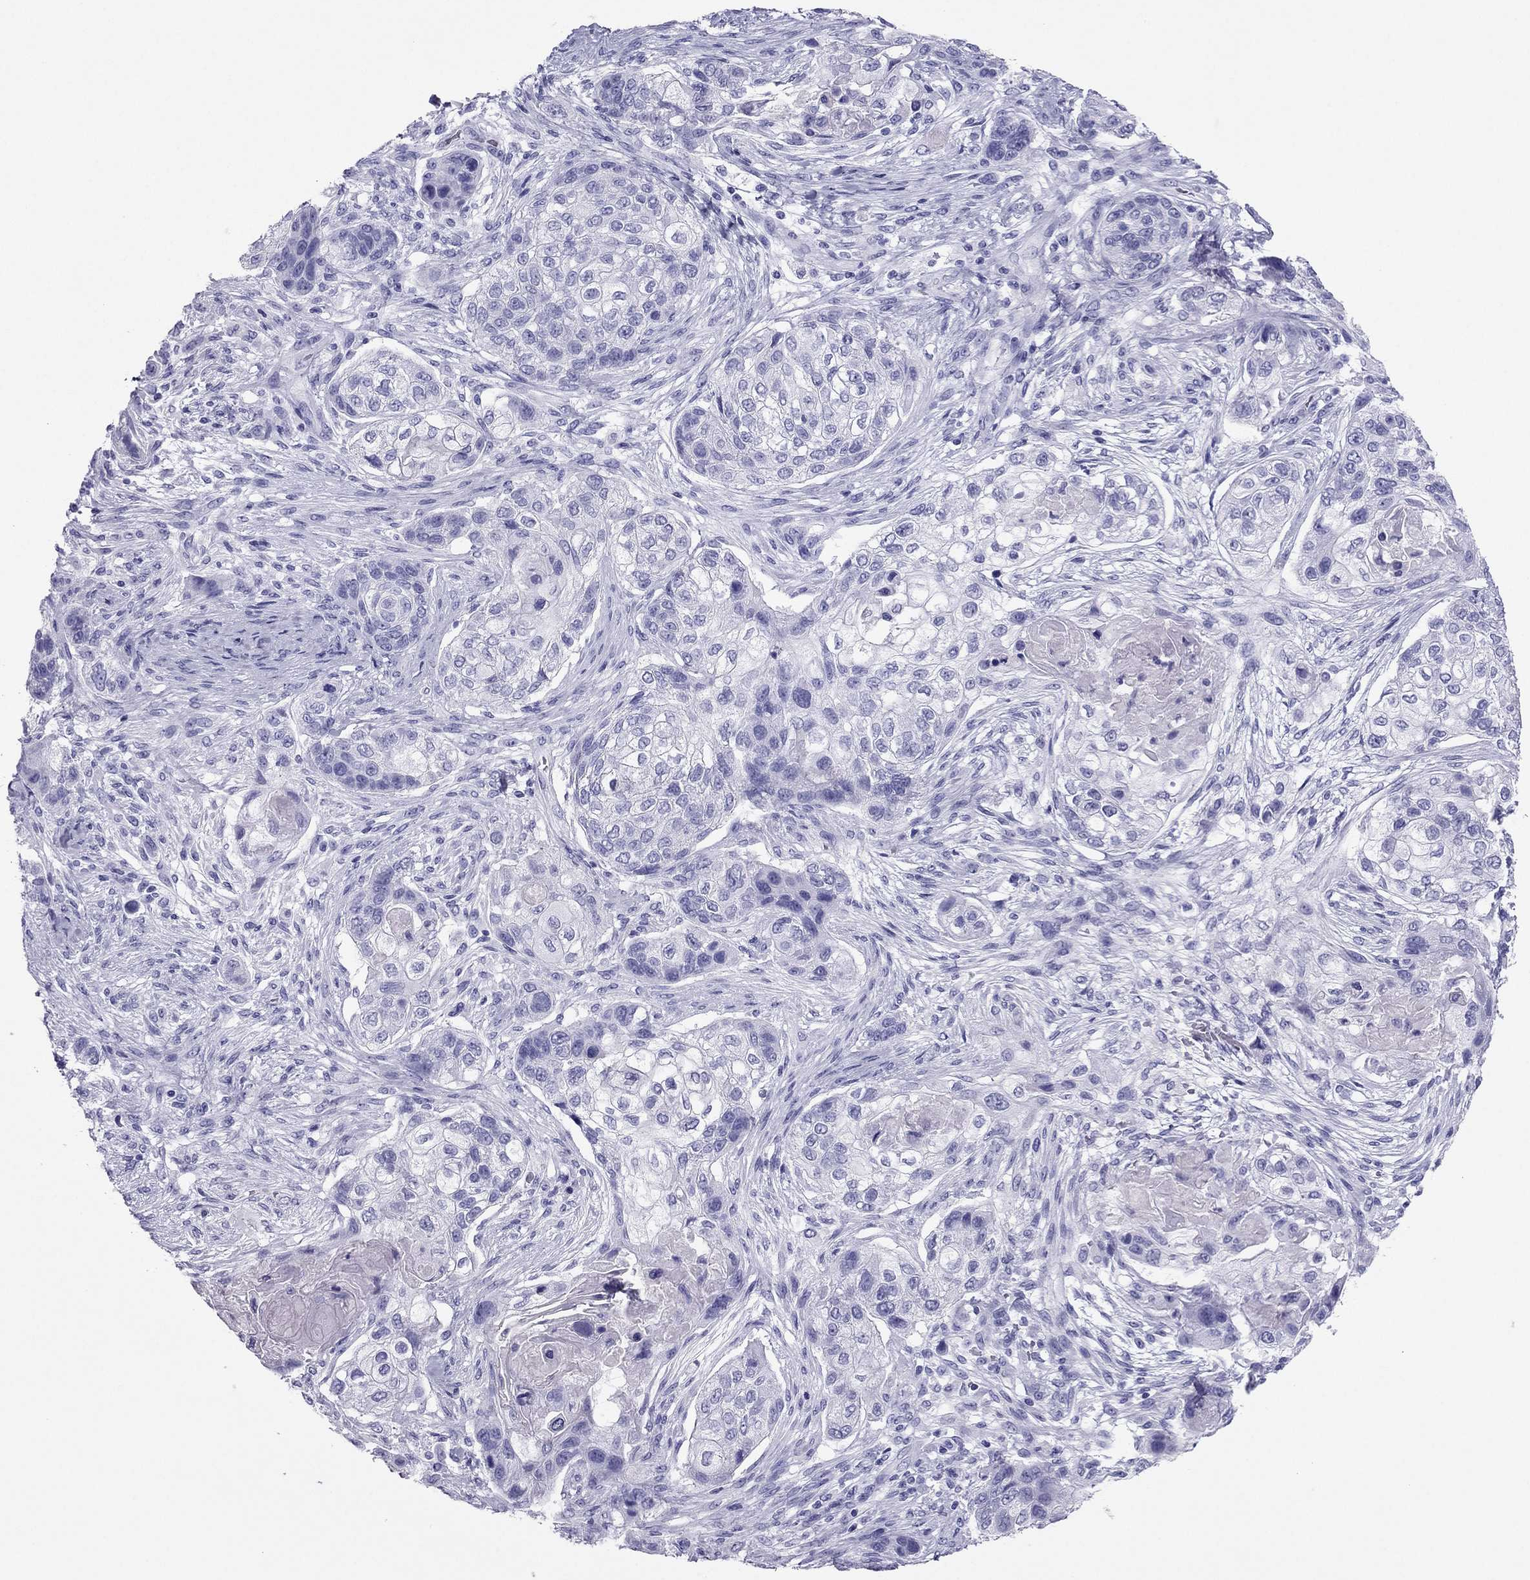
{"staining": {"intensity": "negative", "quantity": "none", "location": "none"}, "tissue": "lung cancer", "cell_type": "Tumor cells", "image_type": "cancer", "snomed": [{"axis": "morphology", "description": "Squamous cell carcinoma, NOS"}, {"axis": "topography", "description": "Lung"}], "caption": "The micrograph reveals no significant staining in tumor cells of lung cancer.", "gene": "PDE6A", "patient": {"sex": "male", "age": 69}}